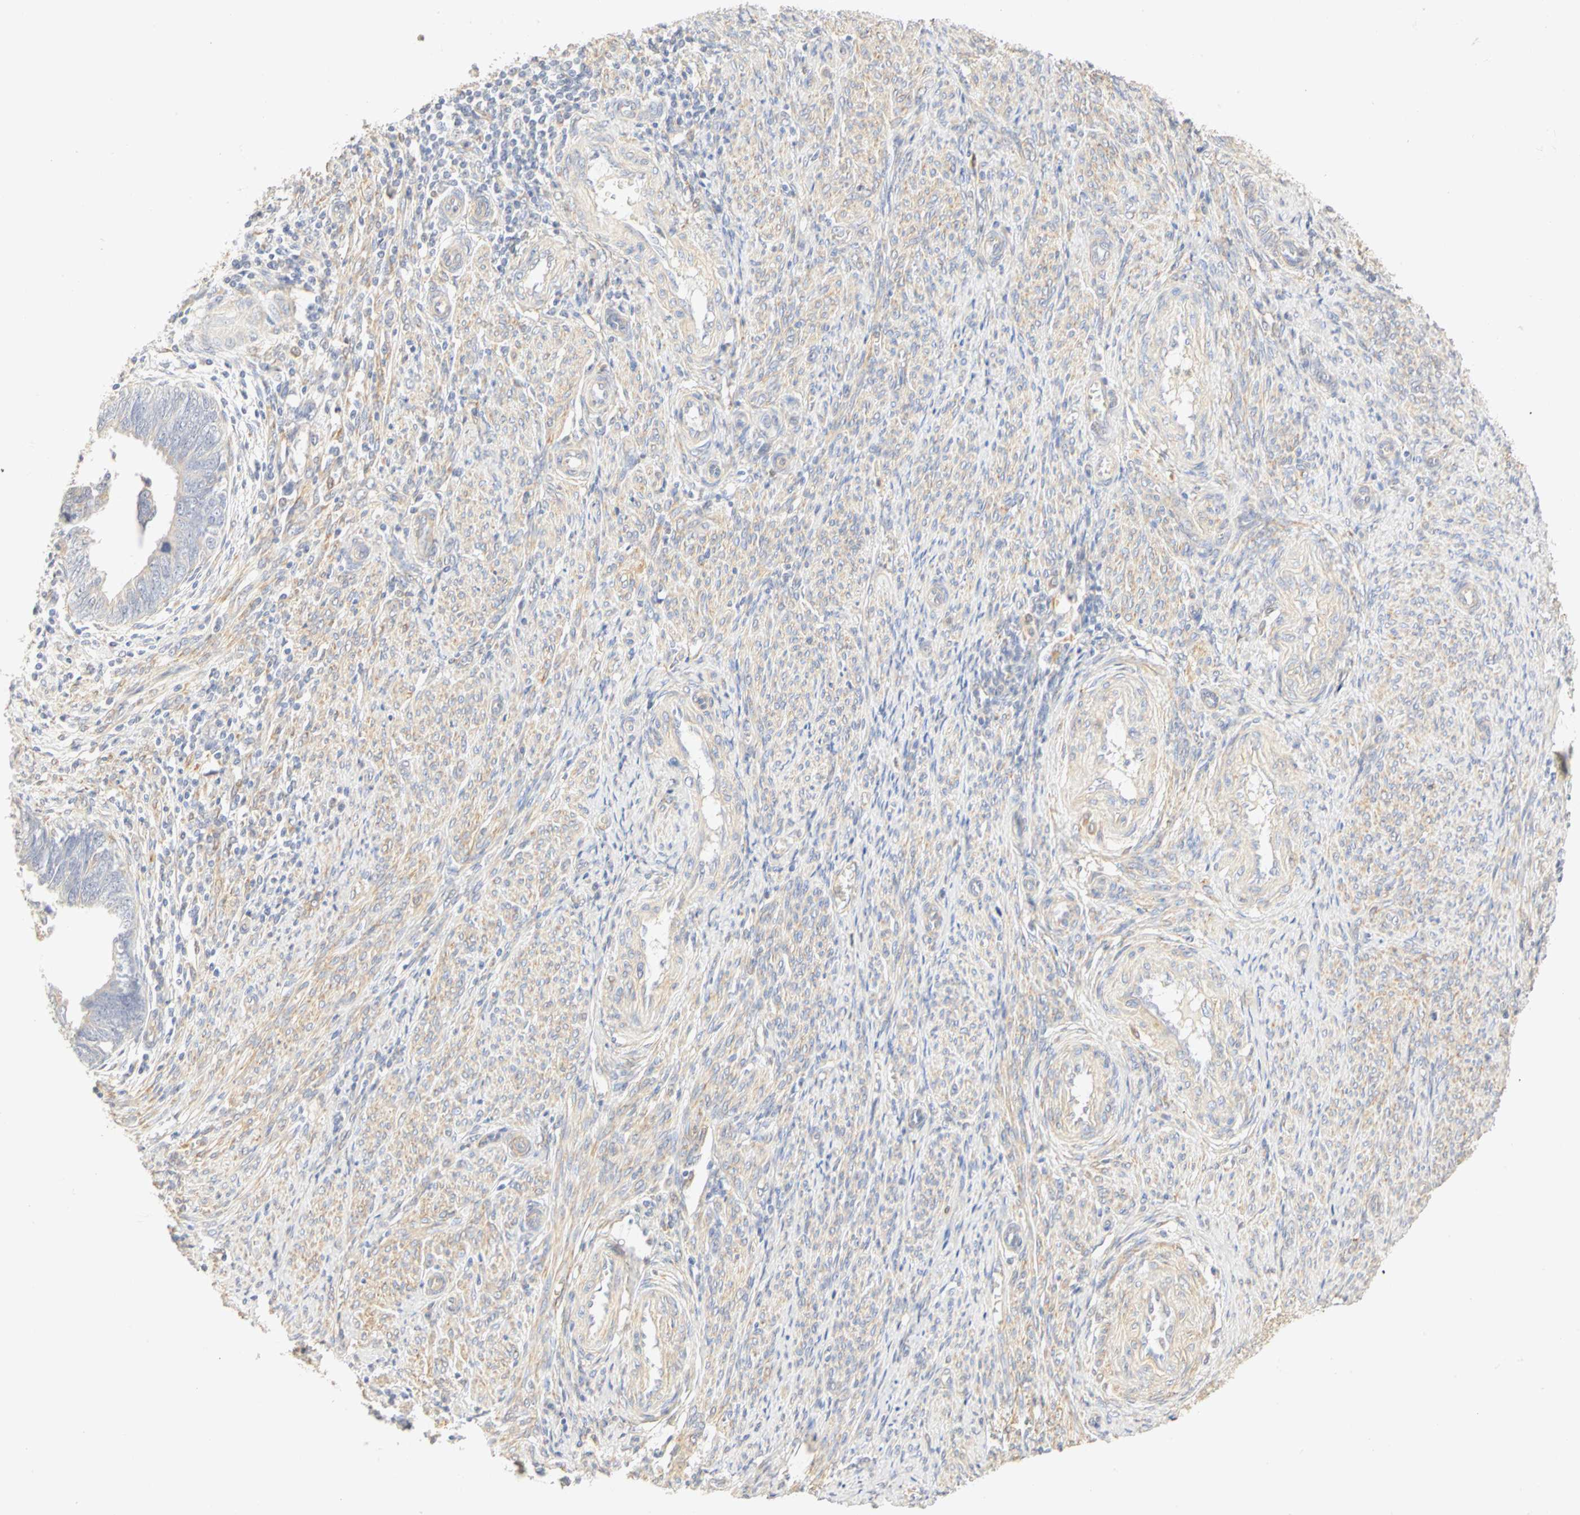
{"staining": {"intensity": "weak", "quantity": "25%-75%", "location": "cytoplasmic/membranous"}, "tissue": "endometrial cancer", "cell_type": "Tumor cells", "image_type": "cancer", "snomed": [{"axis": "morphology", "description": "Adenocarcinoma, NOS"}, {"axis": "topography", "description": "Endometrium"}], "caption": "DAB immunohistochemical staining of endometrial cancer (adenocarcinoma) exhibits weak cytoplasmic/membranous protein expression in approximately 25%-75% of tumor cells. (DAB (3,3'-diaminobenzidine) = brown stain, brightfield microscopy at high magnification).", "gene": "GNRH2", "patient": {"sex": "female", "age": 75}}